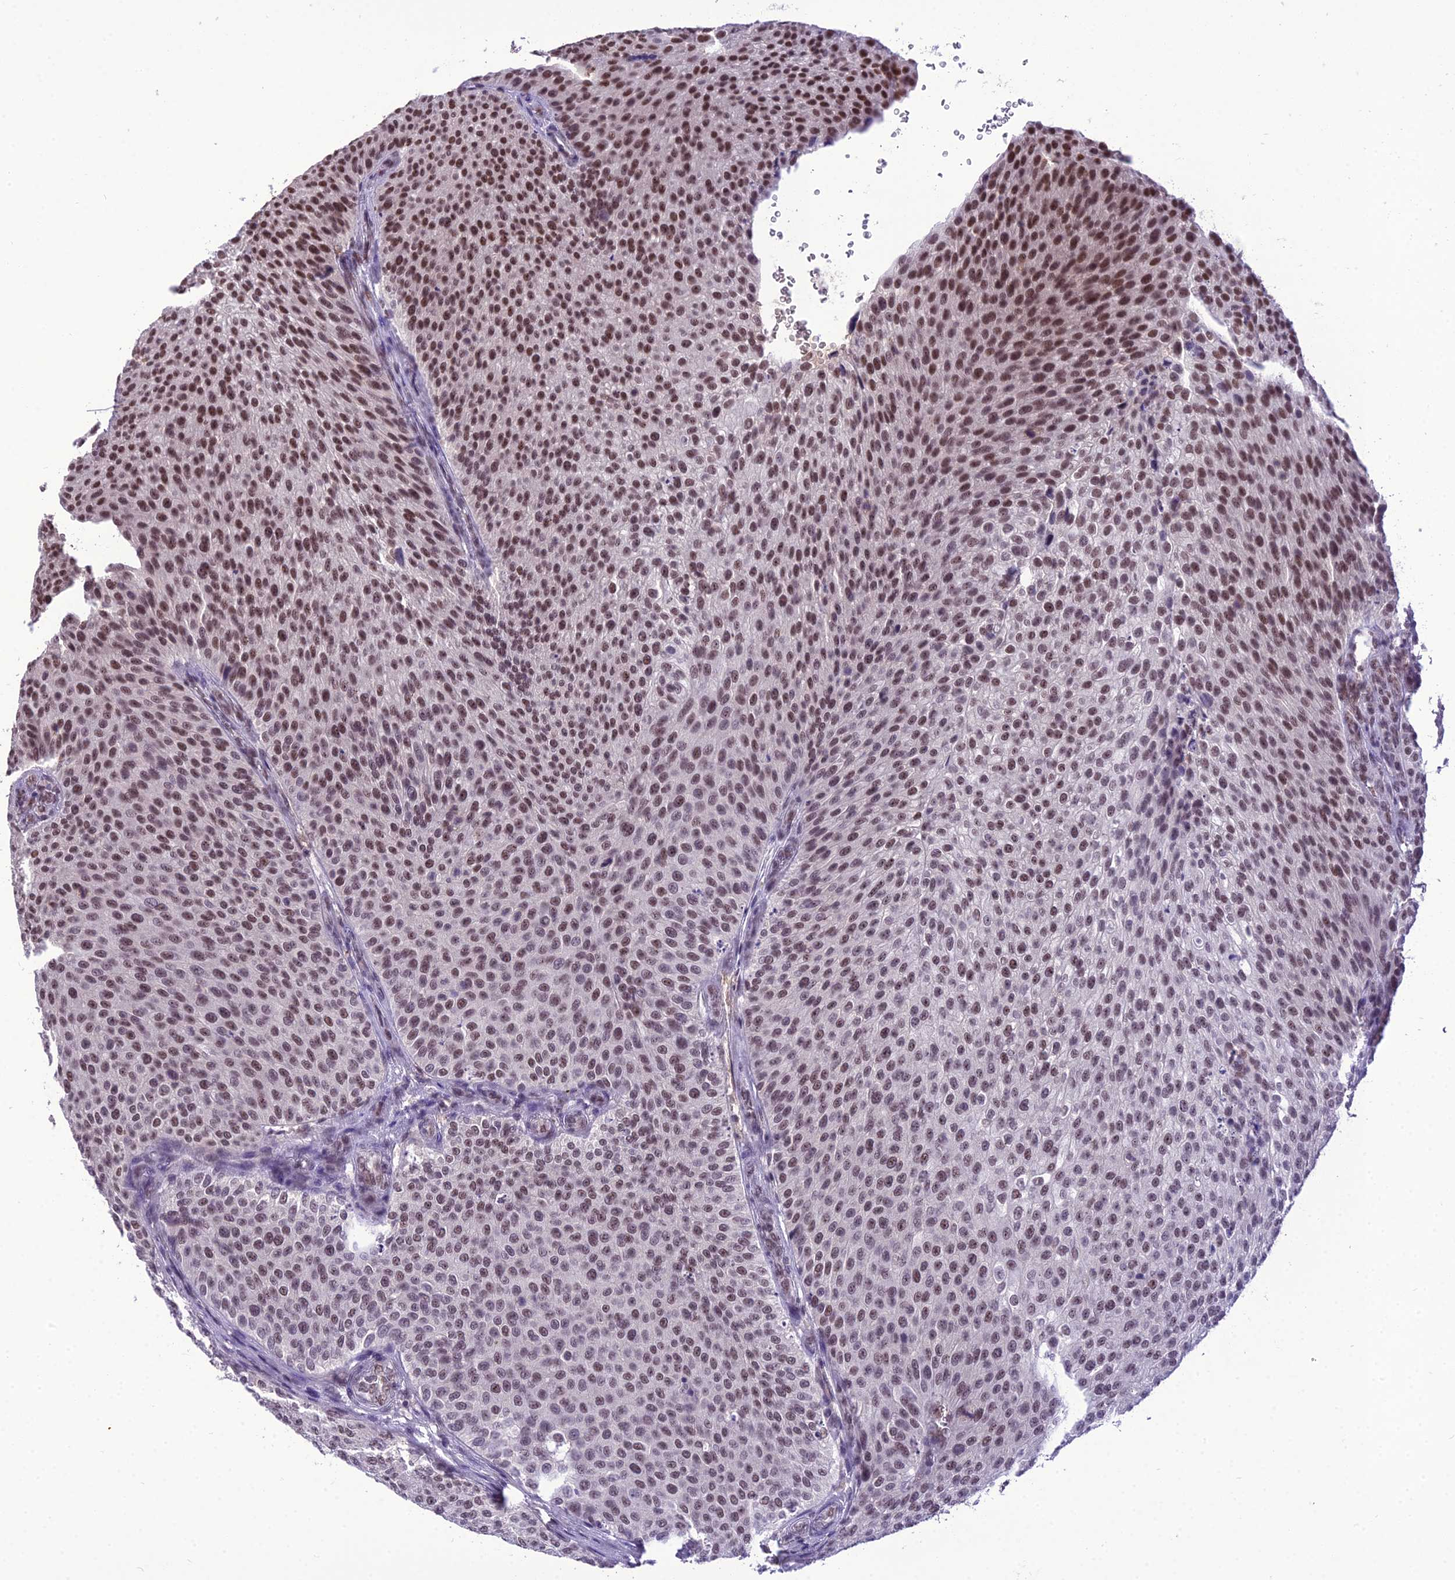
{"staining": {"intensity": "strong", "quantity": "25%-75%", "location": "nuclear"}, "tissue": "urothelial cancer", "cell_type": "Tumor cells", "image_type": "cancer", "snomed": [{"axis": "morphology", "description": "Urothelial carcinoma, Low grade"}, {"axis": "topography", "description": "Smooth muscle"}, {"axis": "topography", "description": "Urinary bladder"}], "caption": "The micrograph exhibits staining of urothelial cancer, revealing strong nuclear protein staining (brown color) within tumor cells.", "gene": "SH3RF3", "patient": {"sex": "male", "age": 60}}